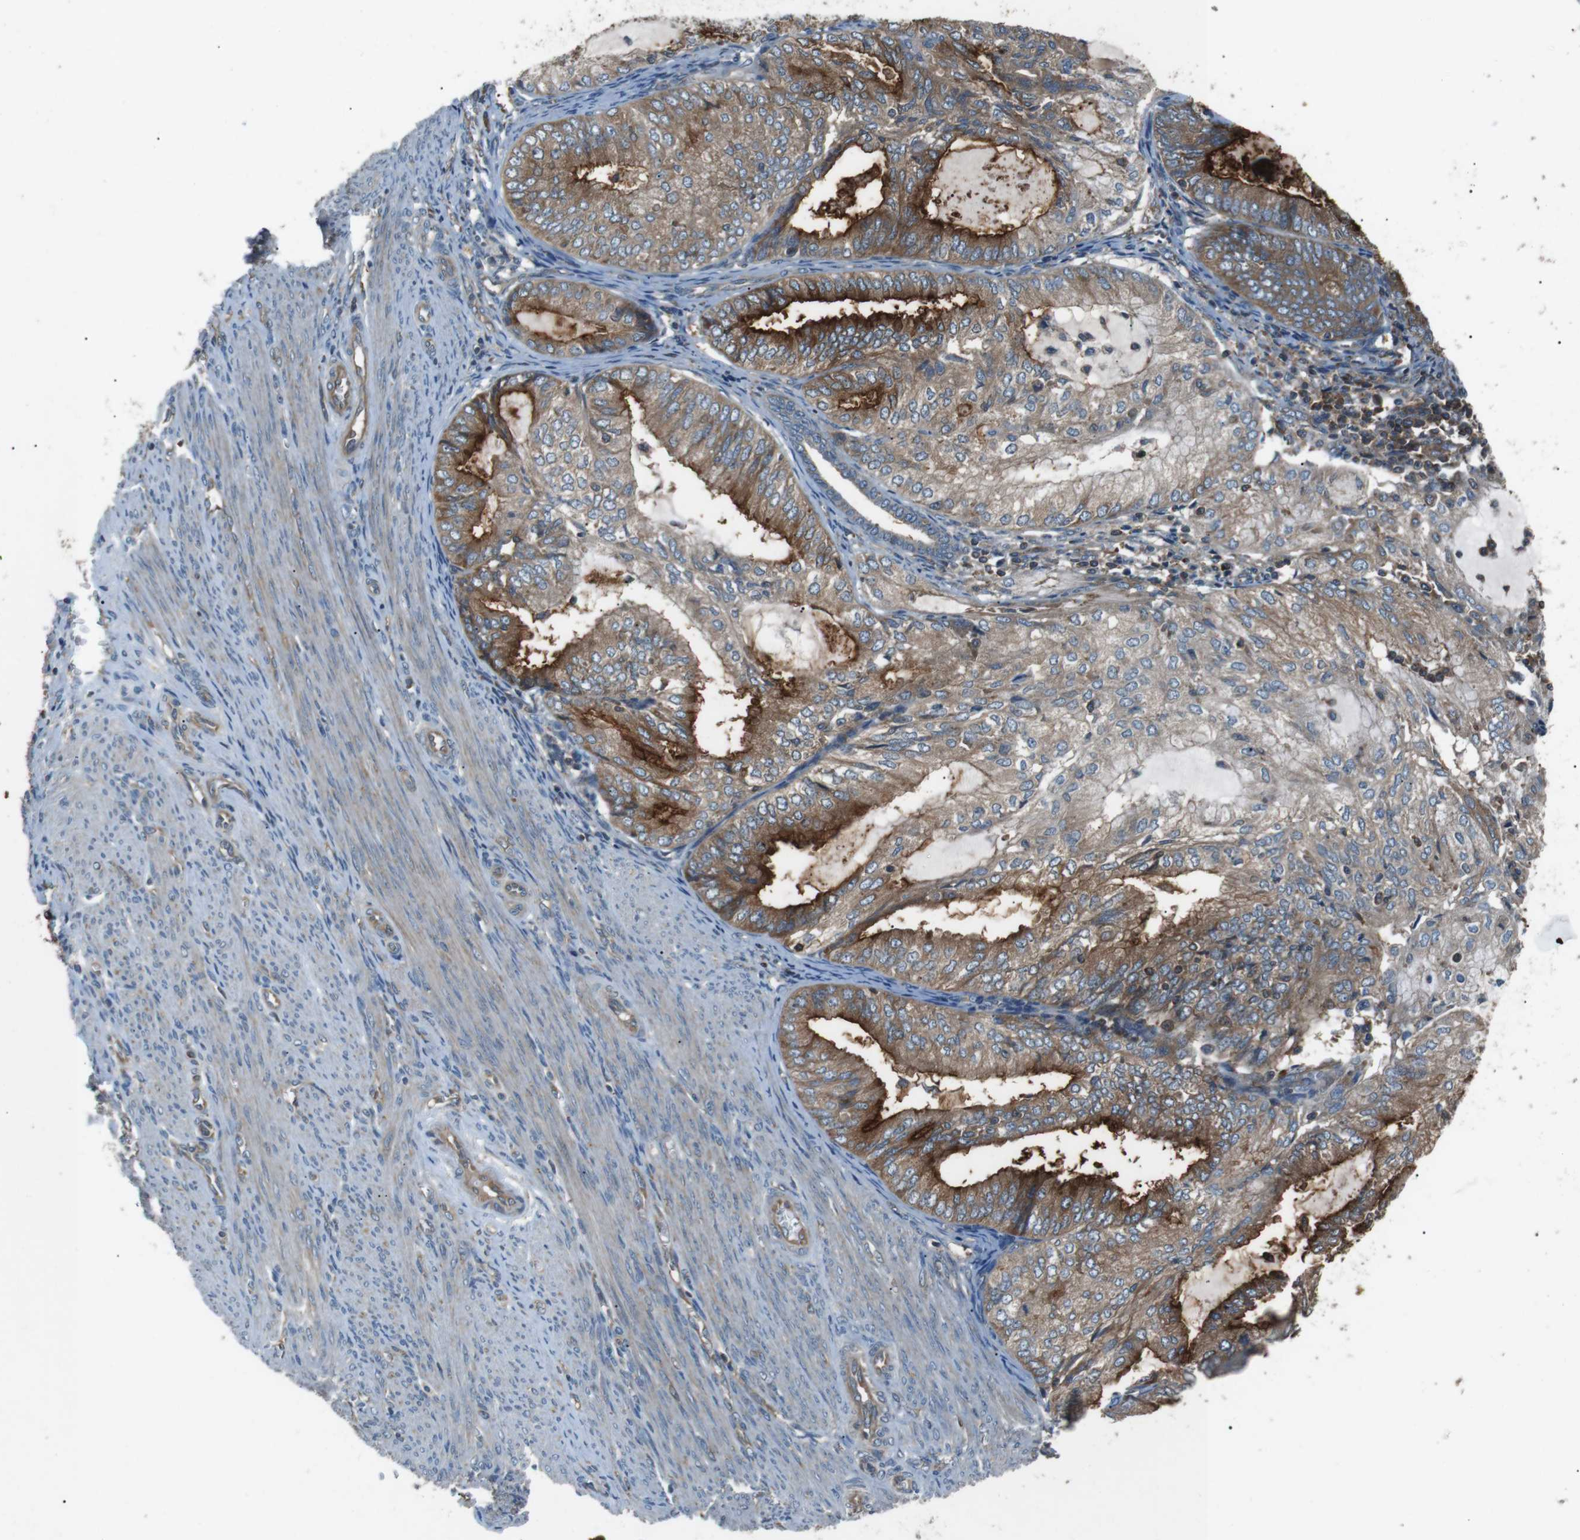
{"staining": {"intensity": "strong", "quantity": "25%-75%", "location": "cytoplasmic/membranous"}, "tissue": "endometrial cancer", "cell_type": "Tumor cells", "image_type": "cancer", "snomed": [{"axis": "morphology", "description": "Adenocarcinoma, NOS"}, {"axis": "topography", "description": "Endometrium"}], "caption": "Endometrial adenocarcinoma stained with a protein marker demonstrates strong staining in tumor cells.", "gene": "GPR161", "patient": {"sex": "female", "age": 81}}